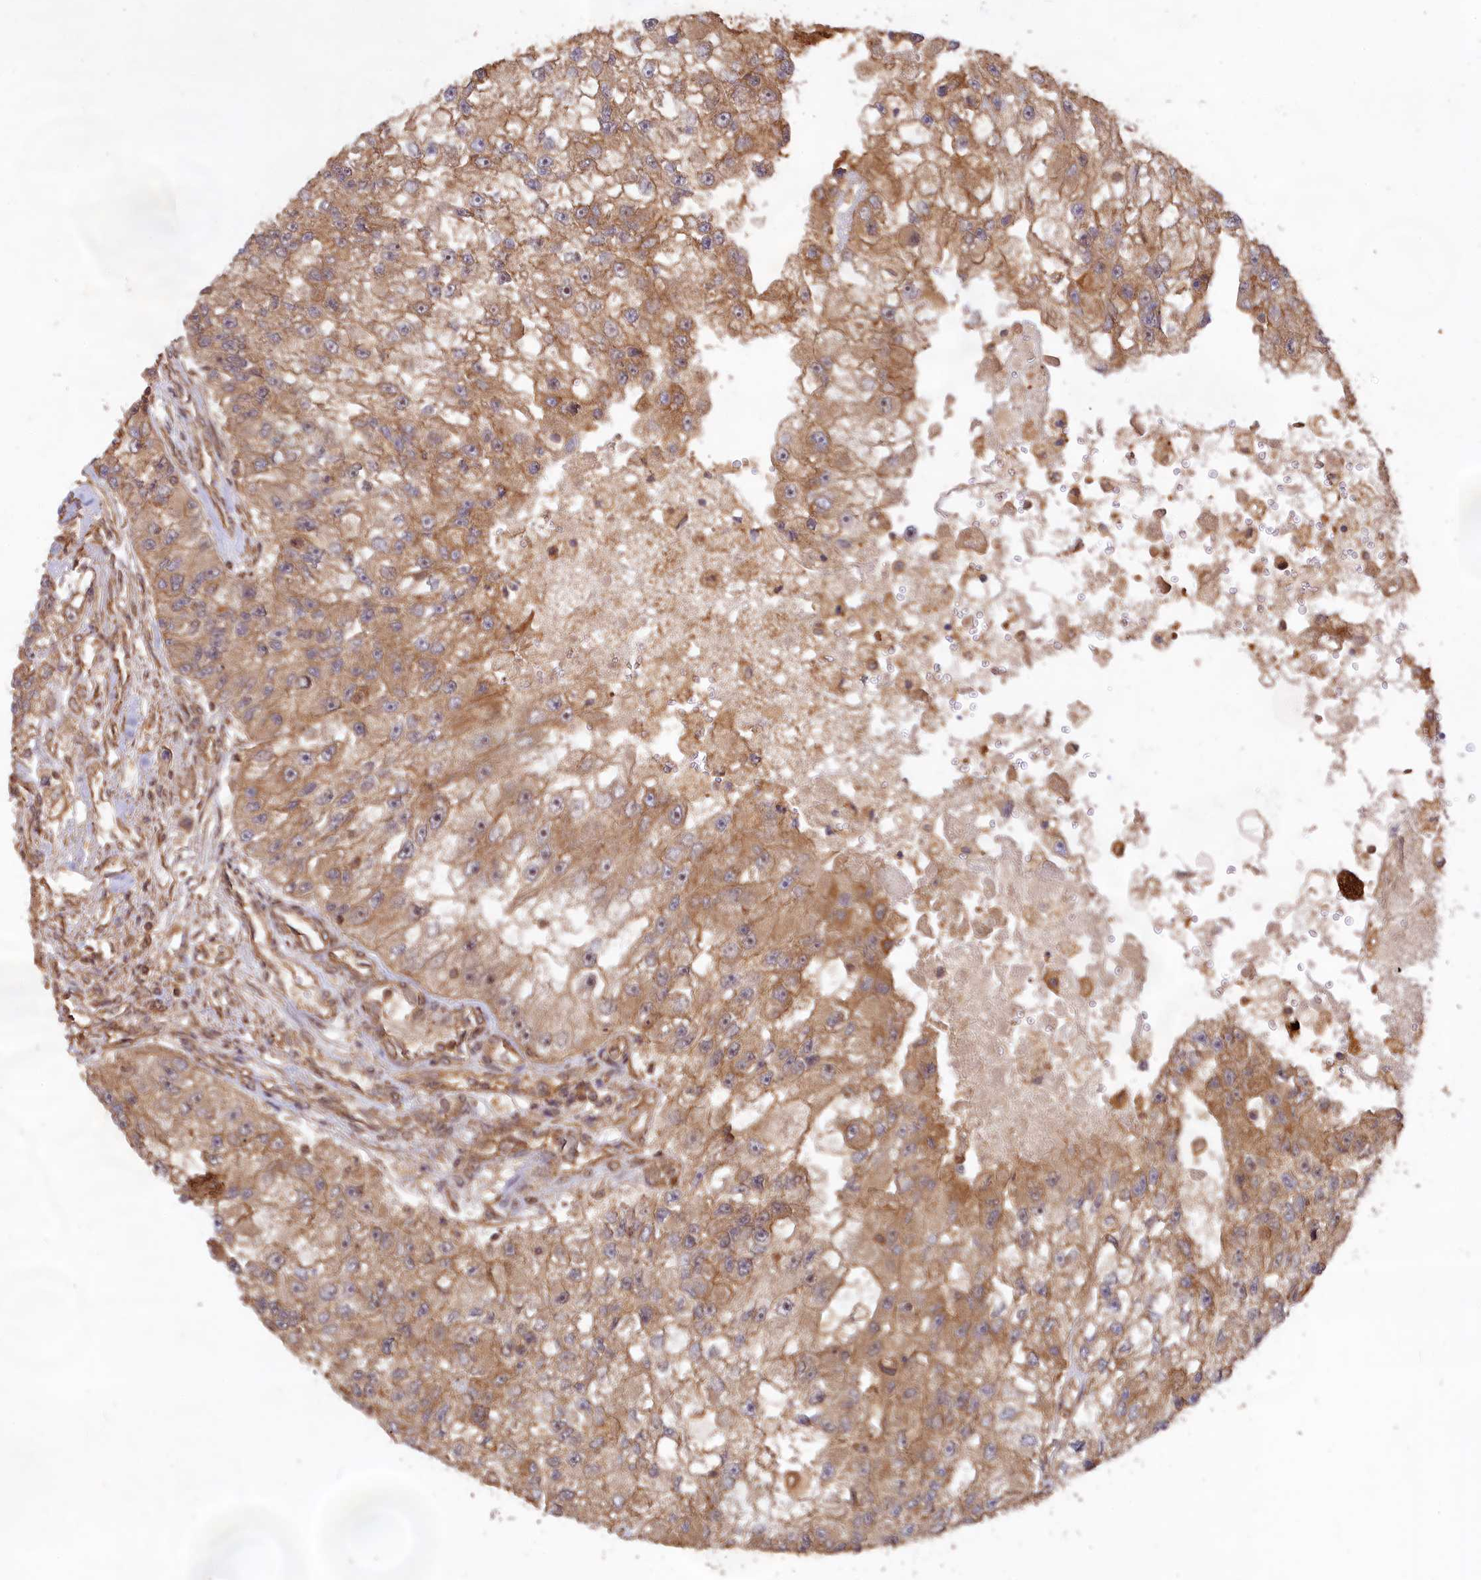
{"staining": {"intensity": "moderate", "quantity": ">75%", "location": "cytoplasmic/membranous"}, "tissue": "renal cancer", "cell_type": "Tumor cells", "image_type": "cancer", "snomed": [{"axis": "morphology", "description": "Adenocarcinoma, NOS"}, {"axis": "topography", "description": "Kidney"}], "caption": "Protein staining by immunohistochemistry (IHC) exhibits moderate cytoplasmic/membranous staining in approximately >75% of tumor cells in adenocarcinoma (renal). (brown staining indicates protein expression, while blue staining denotes nuclei).", "gene": "CCDC174", "patient": {"sex": "male", "age": 63}}